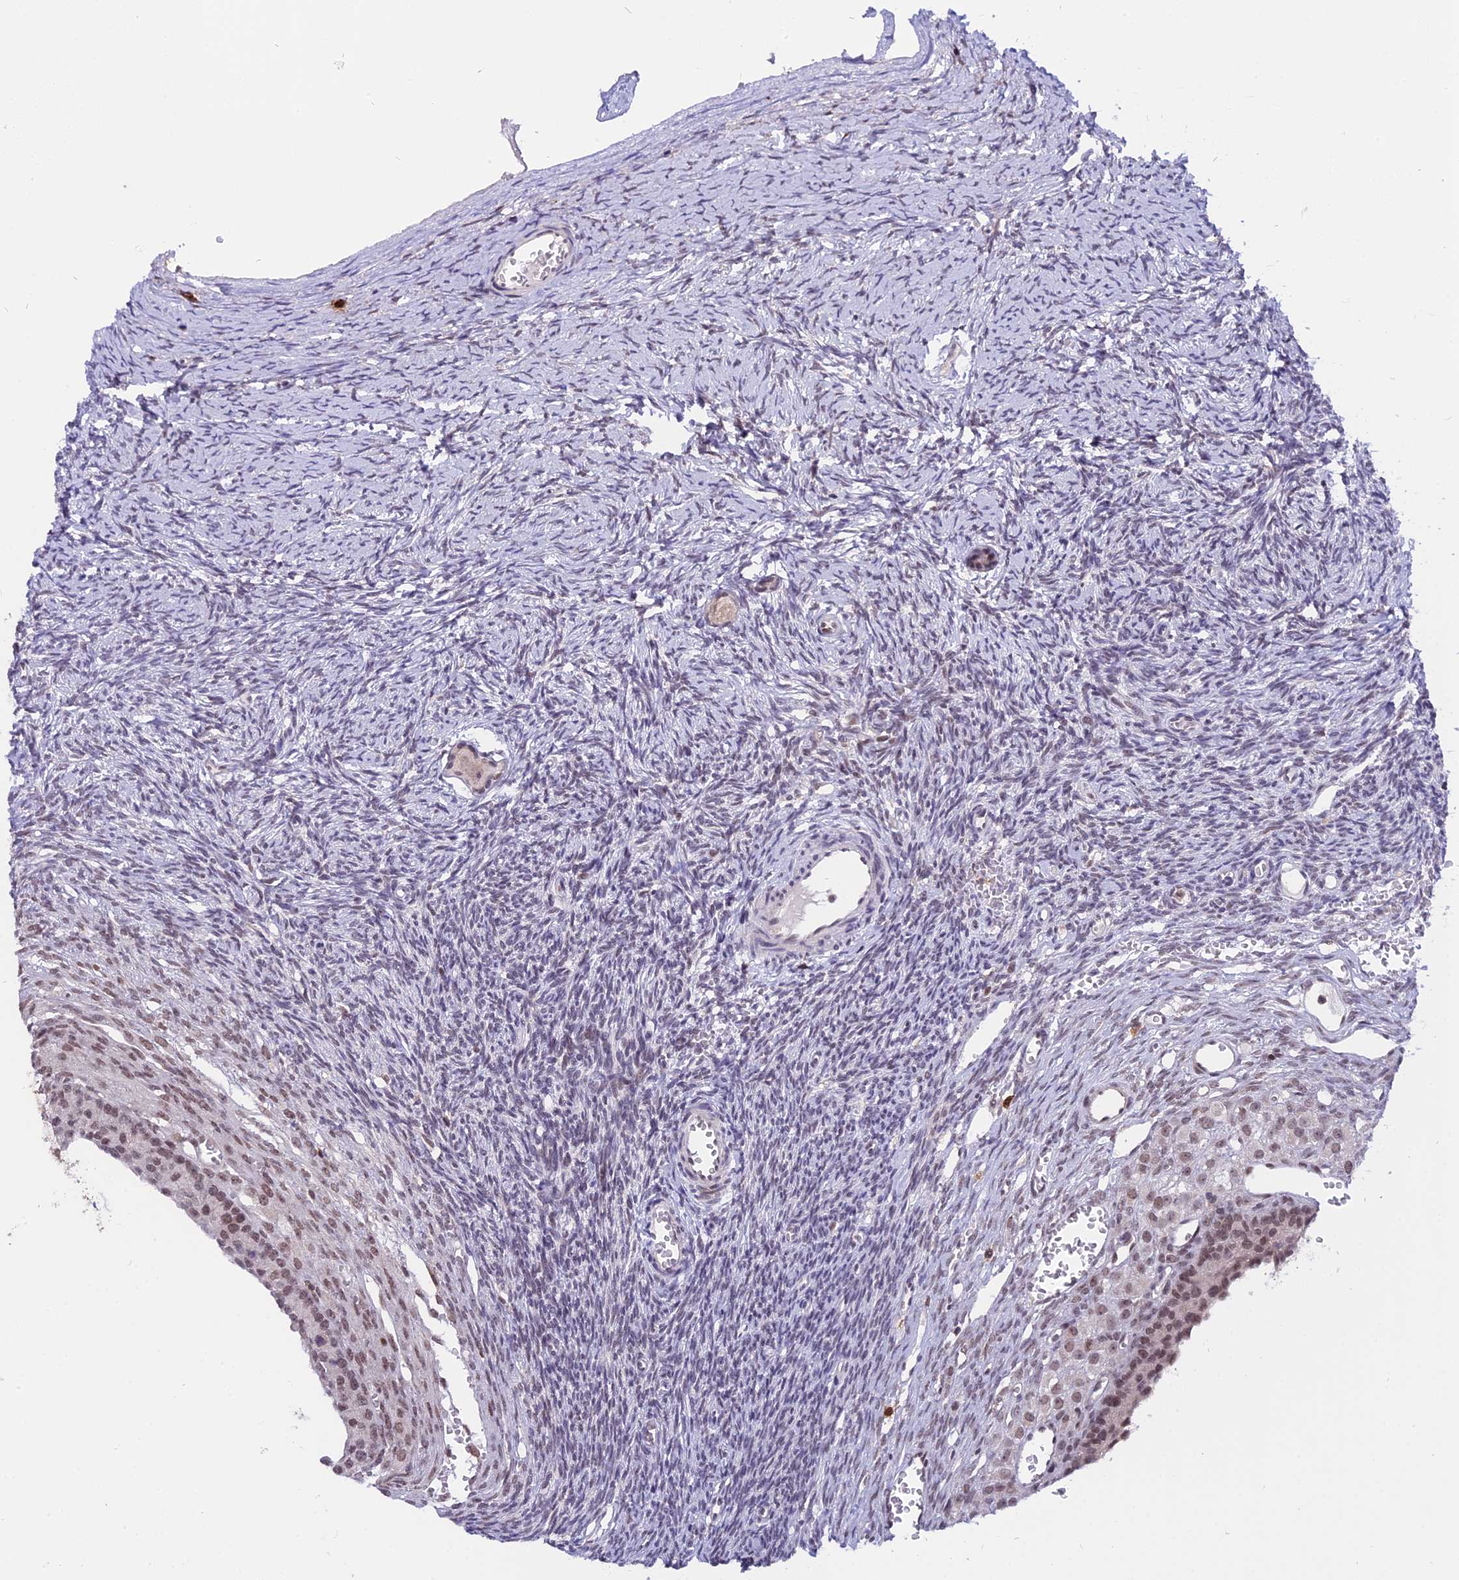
{"staining": {"intensity": "negative", "quantity": "none", "location": "none"}, "tissue": "ovary", "cell_type": "Follicle cells", "image_type": "normal", "snomed": [{"axis": "morphology", "description": "Normal tissue, NOS"}, {"axis": "topography", "description": "Ovary"}], "caption": "A micrograph of ovary stained for a protein shows no brown staining in follicle cells. (DAB (3,3'-diaminobenzidine) immunohistochemistry (IHC), high magnification).", "gene": "TADA3", "patient": {"sex": "female", "age": 39}}